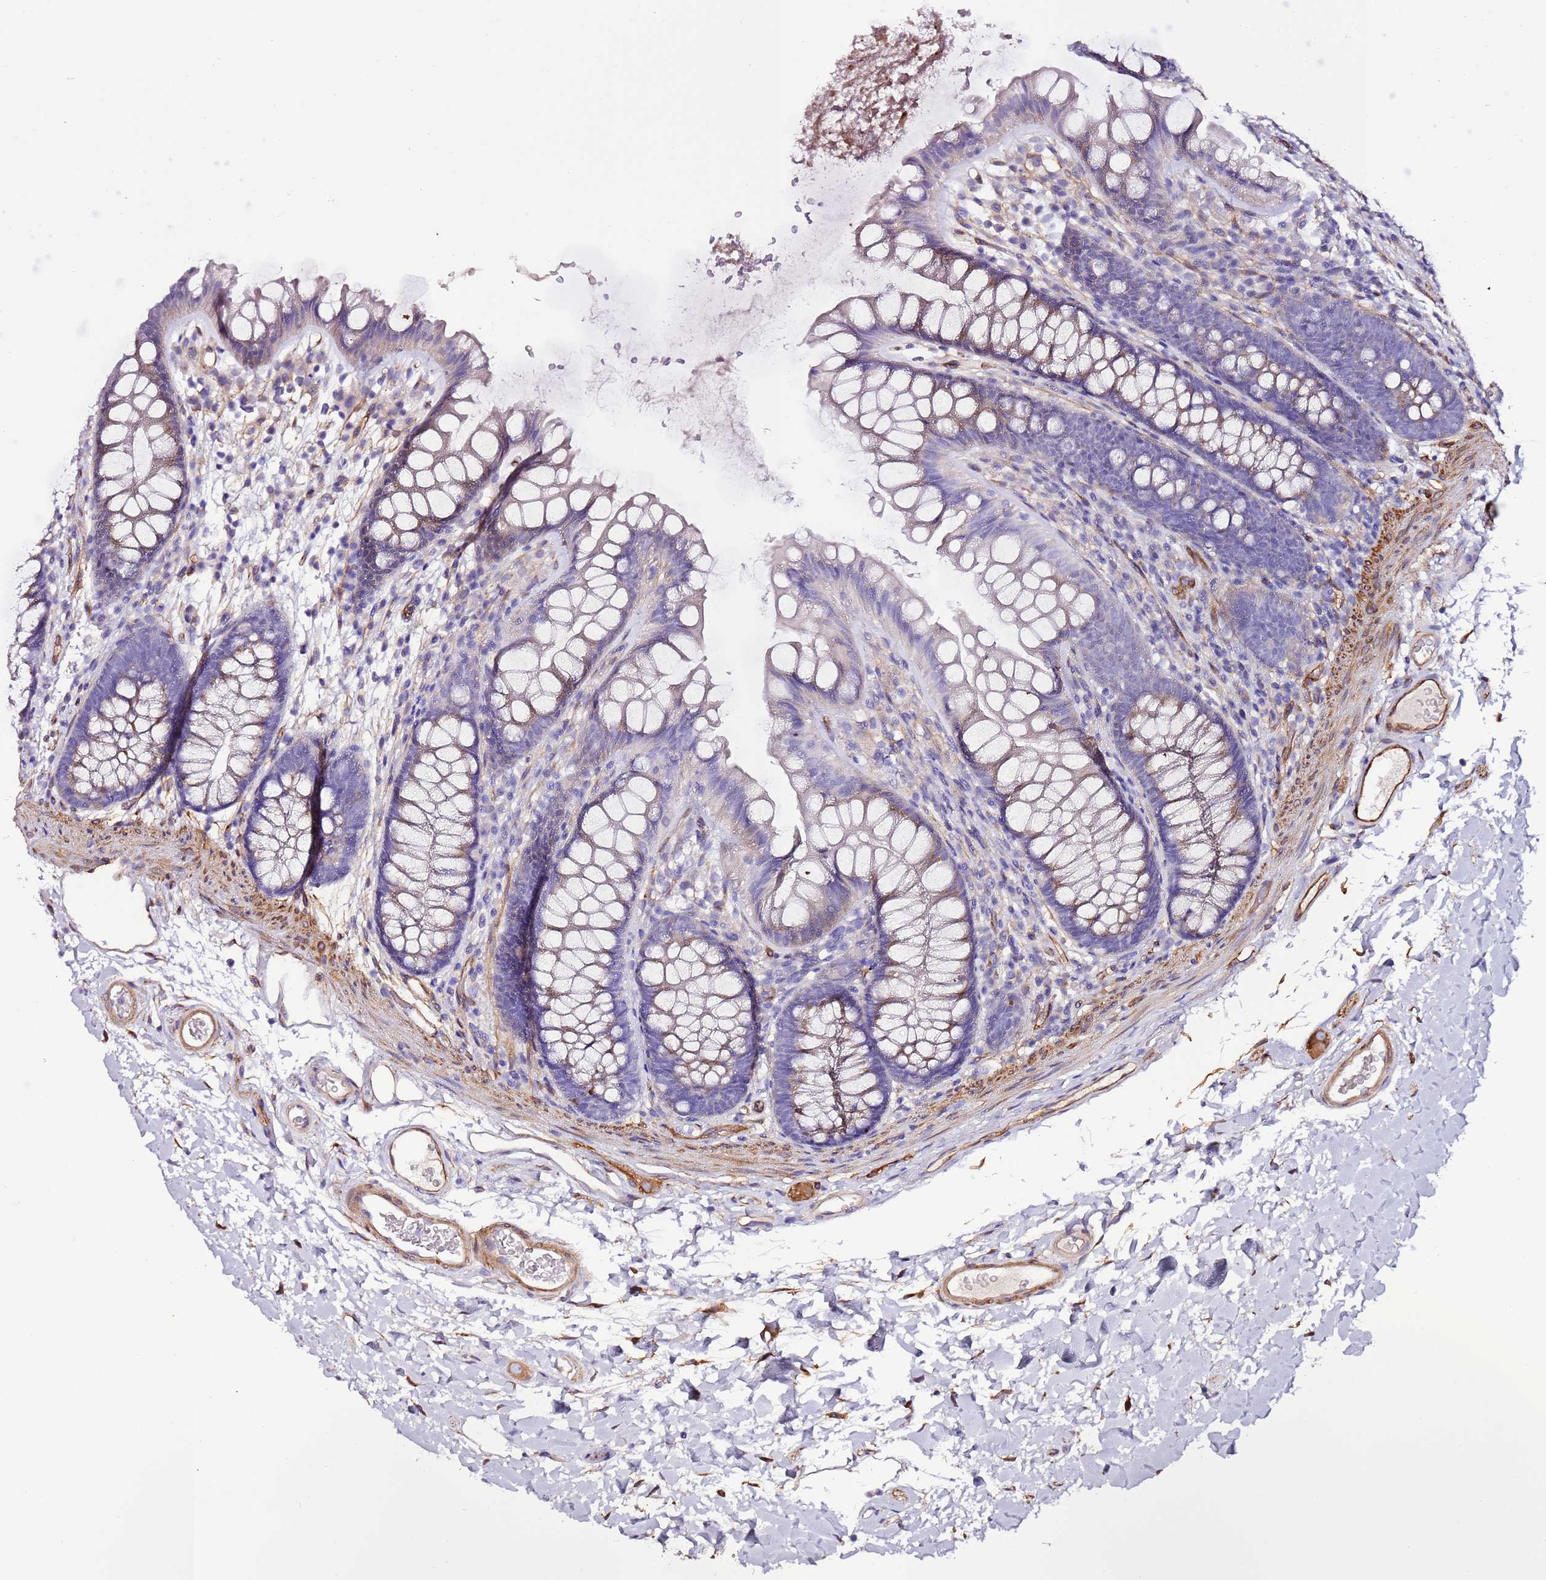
{"staining": {"intensity": "moderate", "quantity": ">75%", "location": "cytoplasmic/membranous"}, "tissue": "colon", "cell_type": "Endothelial cells", "image_type": "normal", "snomed": [{"axis": "morphology", "description": "Normal tissue, NOS"}, {"axis": "topography", "description": "Colon"}], "caption": "Colon stained with immunohistochemistry (IHC) shows moderate cytoplasmic/membranous positivity in about >75% of endothelial cells. Immunohistochemistry stains the protein of interest in brown and the nuclei are stained blue.", "gene": "FAM174C", "patient": {"sex": "female", "age": 62}}